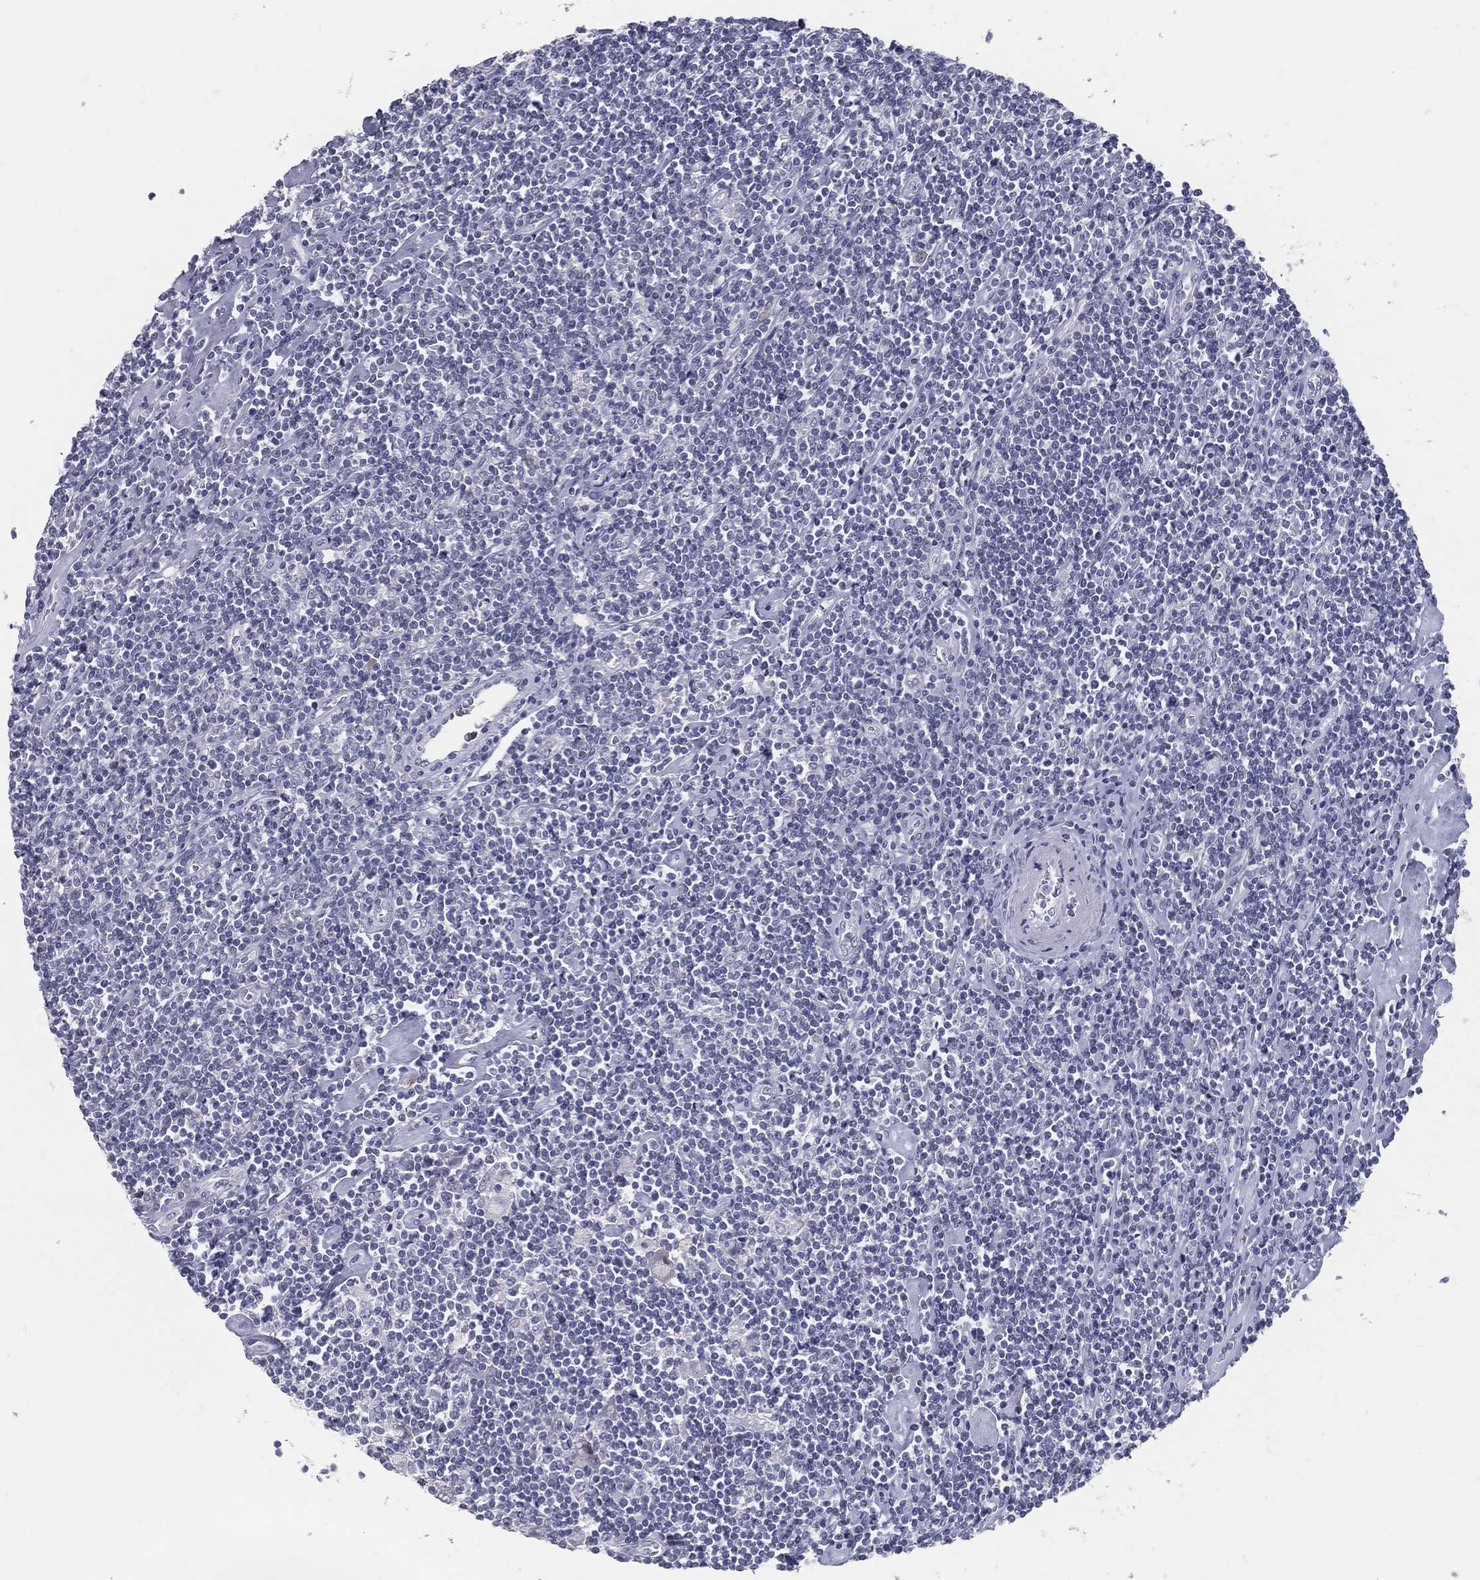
{"staining": {"intensity": "negative", "quantity": "none", "location": "none"}, "tissue": "lymphoma", "cell_type": "Tumor cells", "image_type": "cancer", "snomed": [{"axis": "morphology", "description": "Hodgkin's disease, NOS"}, {"axis": "topography", "description": "Lymph node"}], "caption": "Protein analysis of Hodgkin's disease reveals no significant expression in tumor cells.", "gene": "ACE2", "patient": {"sex": "male", "age": 40}}